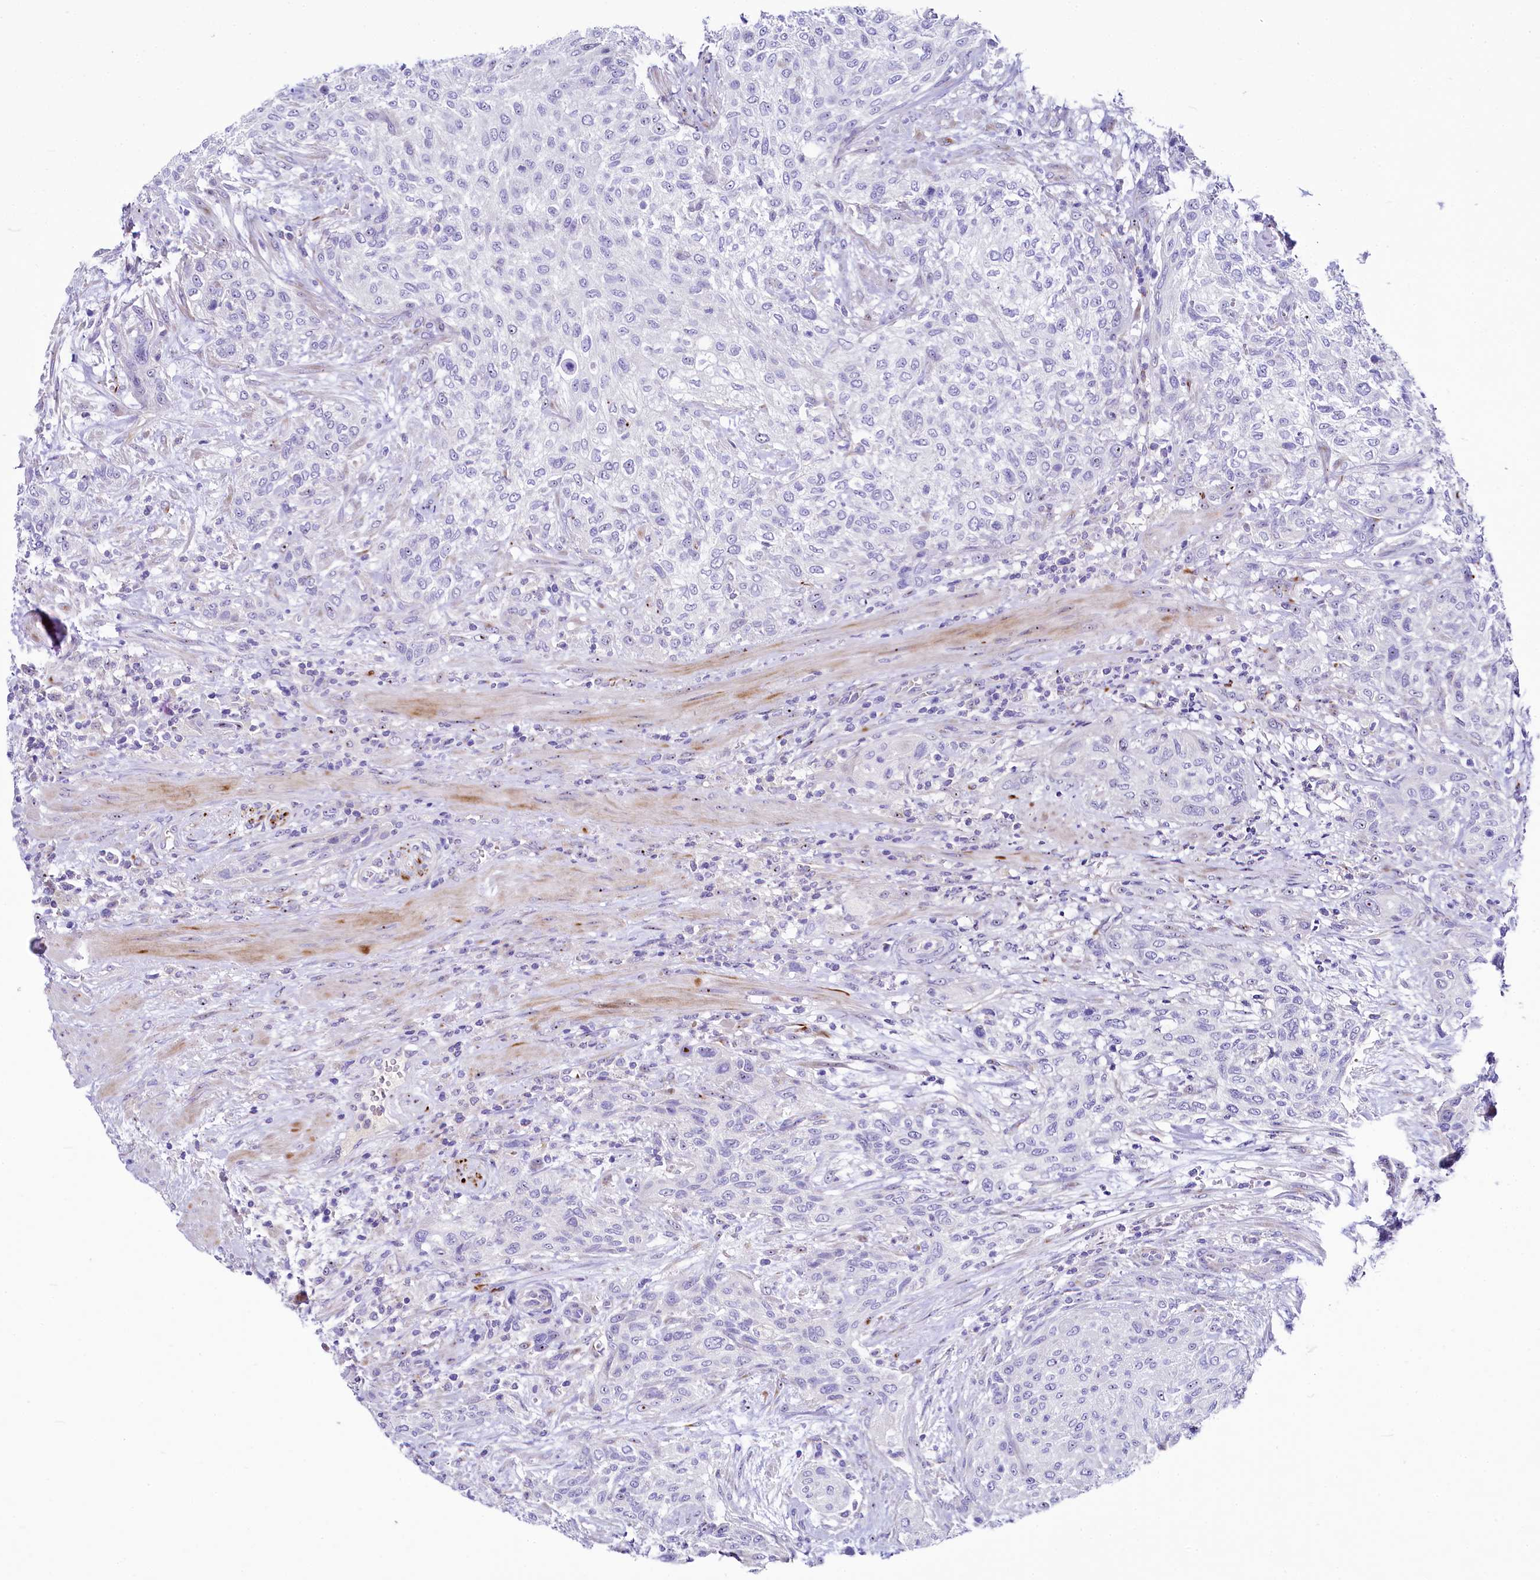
{"staining": {"intensity": "negative", "quantity": "none", "location": "none"}, "tissue": "urothelial cancer", "cell_type": "Tumor cells", "image_type": "cancer", "snomed": [{"axis": "morphology", "description": "Normal tissue, NOS"}, {"axis": "morphology", "description": "Urothelial carcinoma, NOS"}, {"axis": "topography", "description": "Urinary bladder"}, {"axis": "topography", "description": "Peripheral nerve tissue"}], "caption": "High power microscopy histopathology image of an immunohistochemistry photomicrograph of transitional cell carcinoma, revealing no significant staining in tumor cells.", "gene": "SH3TC2", "patient": {"sex": "male", "age": 35}}